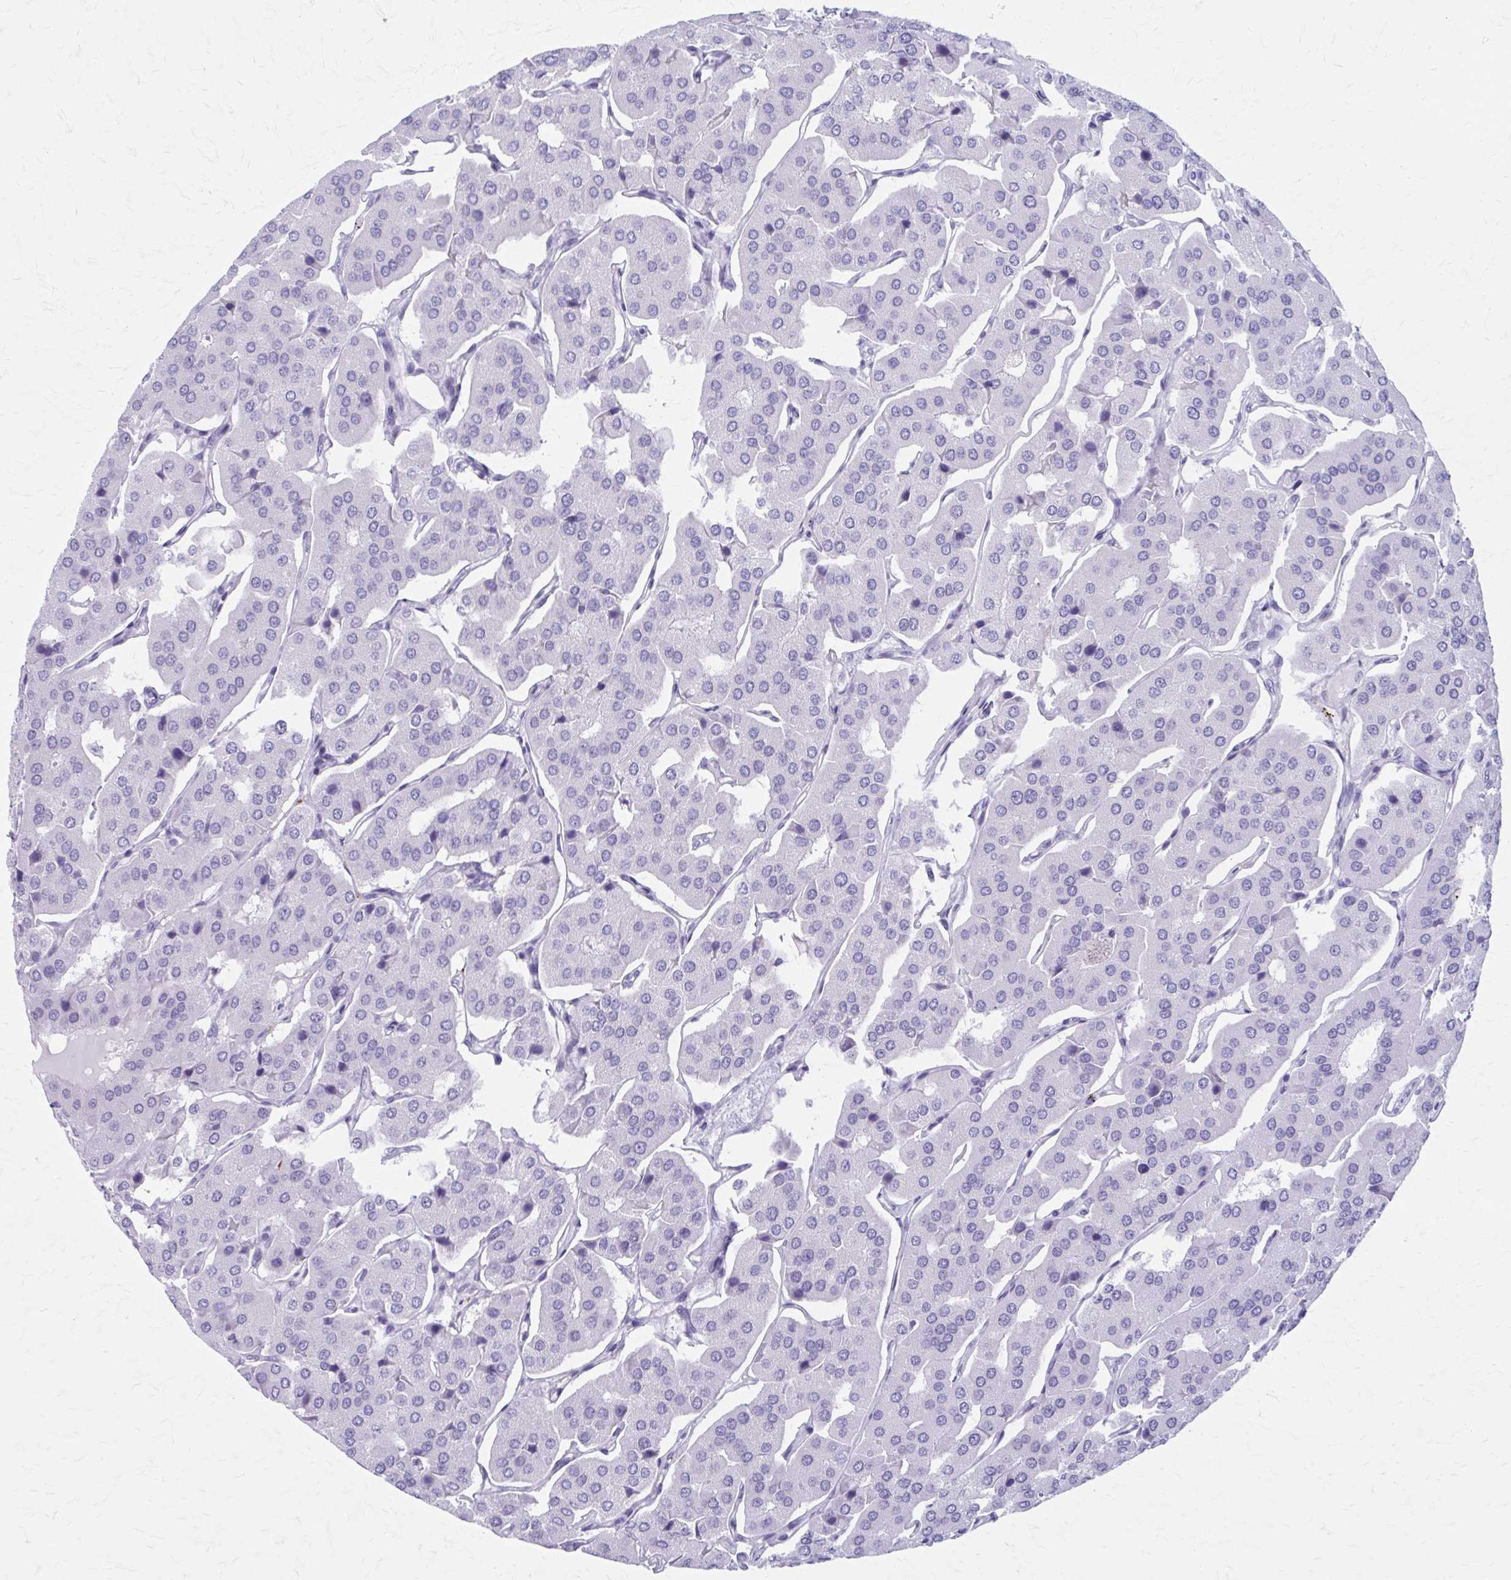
{"staining": {"intensity": "negative", "quantity": "none", "location": "none"}, "tissue": "parathyroid gland", "cell_type": "Glandular cells", "image_type": "normal", "snomed": [{"axis": "morphology", "description": "Normal tissue, NOS"}, {"axis": "morphology", "description": "Adenoma, NOS"}, {"axis": "topography", "description": "Parathyroid gland"}], "caption": "Immunohistochemistry micrograph of normal parathyroid gland: parathyroid gland stained with DAB reveals no significant protein positivity in glandular cells. The staining was performed using DAB to visualize the protein expression in brown, while the nuclei were stained in blue with hematoxylin (Magnification: 20x).", "gene": "KCNE2", "patient": {"sex": "female", "age": 86}}